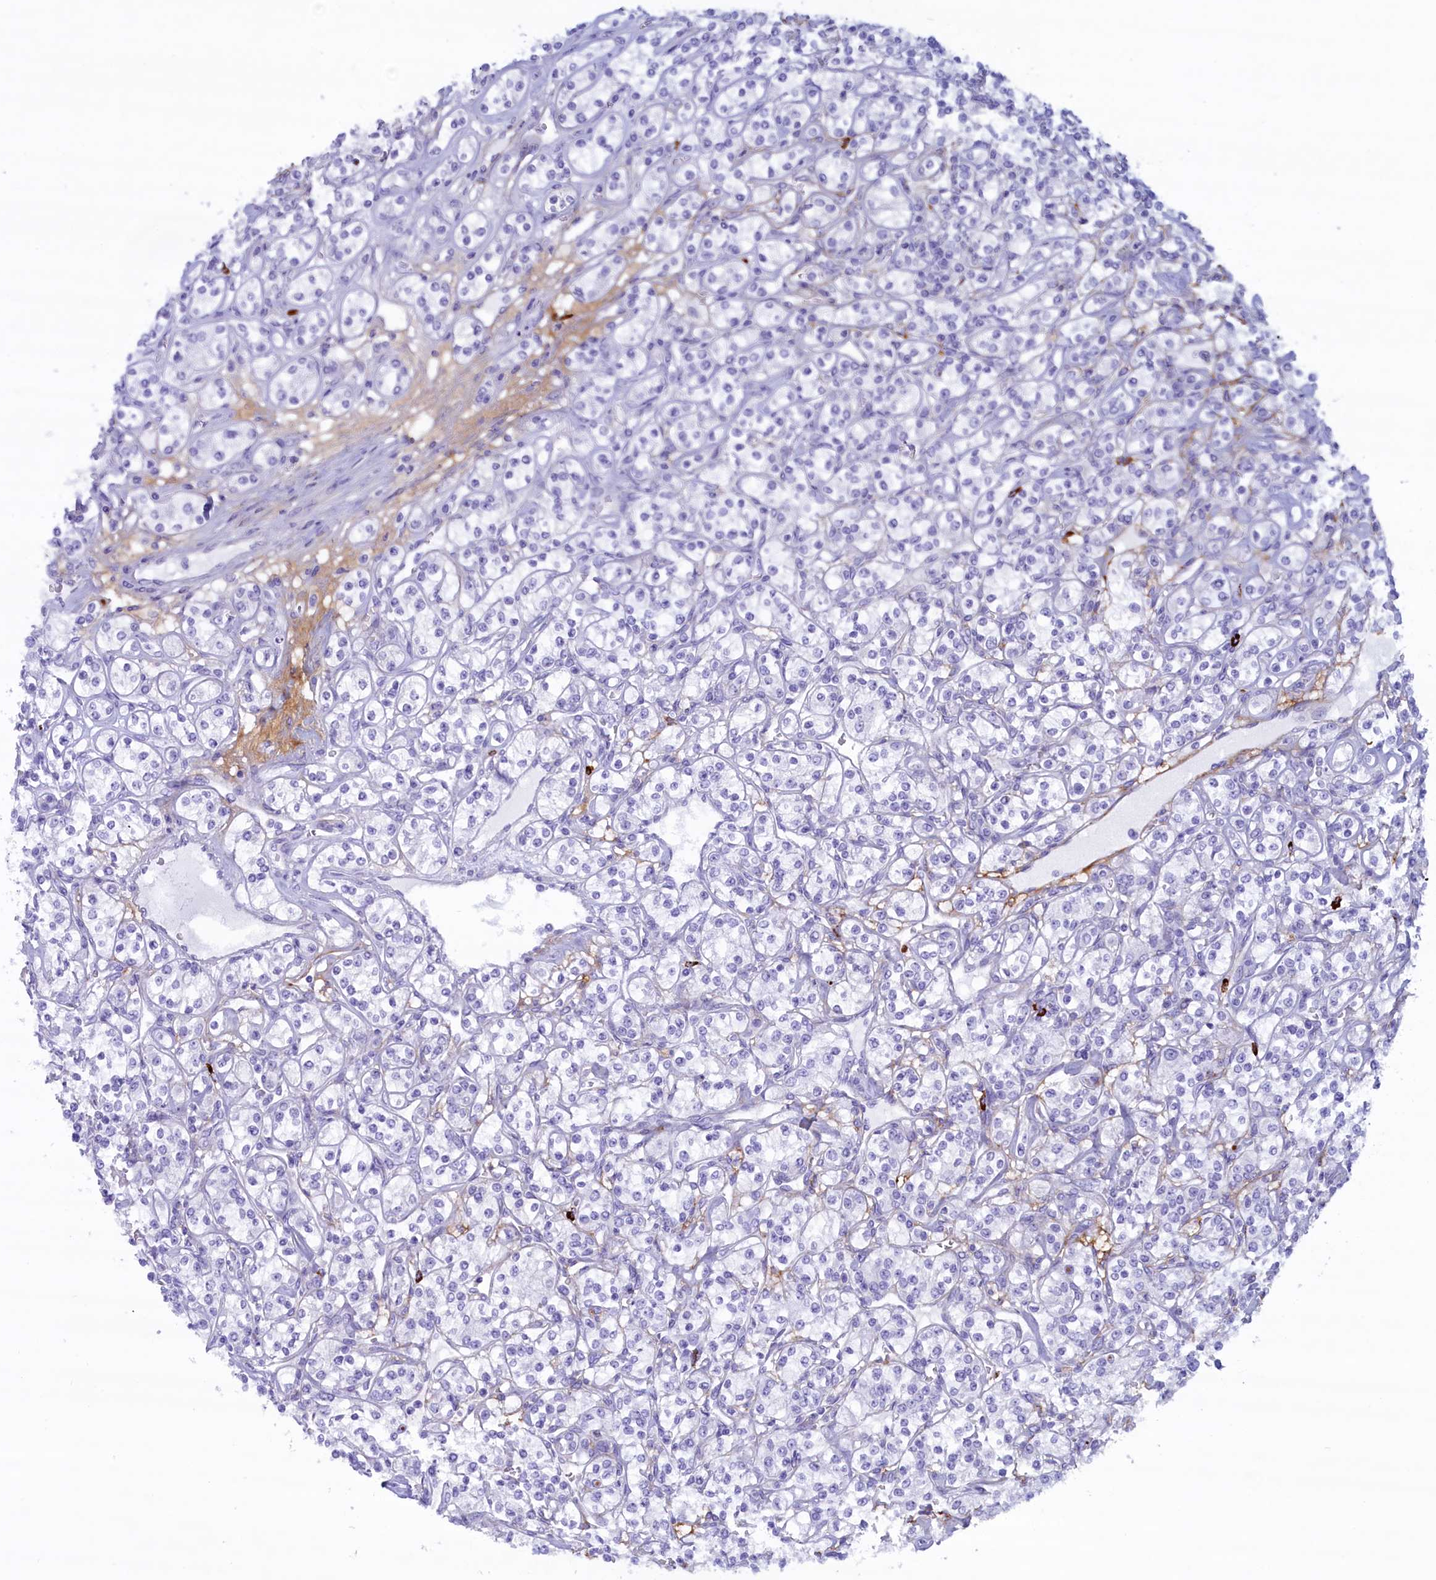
{"staining": {"intensity": "negative", "quantity": "none", "location": "none"}, "tissue": "renal cancer", "cell_type": "Tumor cells", "image_type": "cancer", "snomed": [{"axis": "morphology", "description": "Adenocarcinoma, NOS"}, {"axis": "topography", "description": "Kidney"}], "caption": "The micrograph demonstrates no significant positivity in tumor cells of renal adenocarcinoma.", "gene": "MPV17L2", "patient": {"sex": "male", "age": 77}}